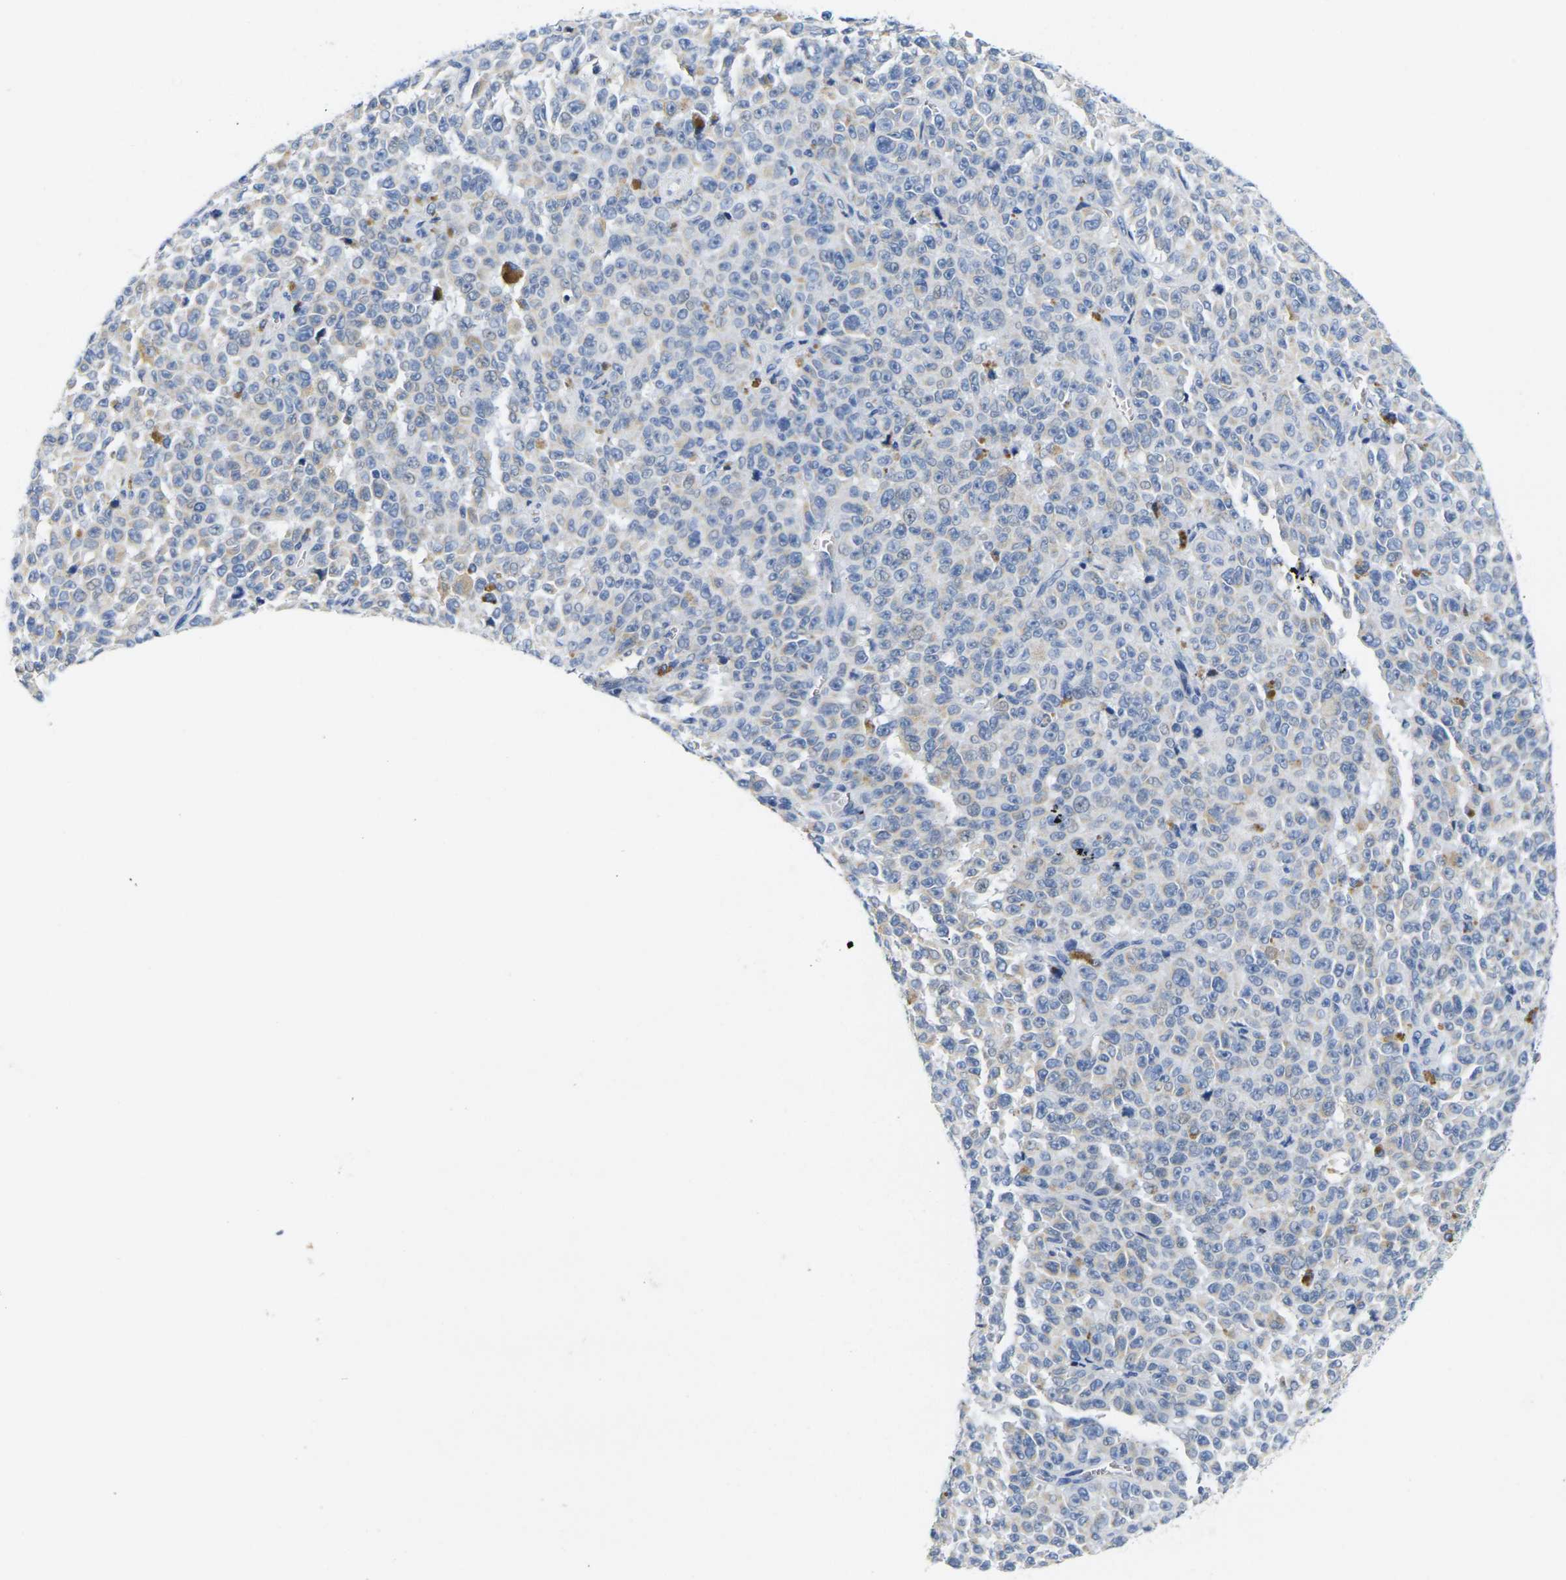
{"staining": {"intensity": "weak", "quantity": "25%-75%", "location": "cytoplasmic/membranous"}, "tissue": "melanoma", "cell_type": "Tumor cells", "image_type": "cancer", "snomed": [{"axis": "morphology", "description": "Malignant melanoma, NOS"}, {"axis": "topography", "description": "Skin"}], "caption": "Immunohistochemical staining of malignant melanoma demonstrates low levels of weak cytoplasmic/membranous protein expression in approximately 25%-75% of tumor cells. Immunohistochemistry (ihc) stains the protein of interest in brown and the nuclei are stained blue.", "gene": "NOCT", "patient": {"sex": "female", "age": 82}}